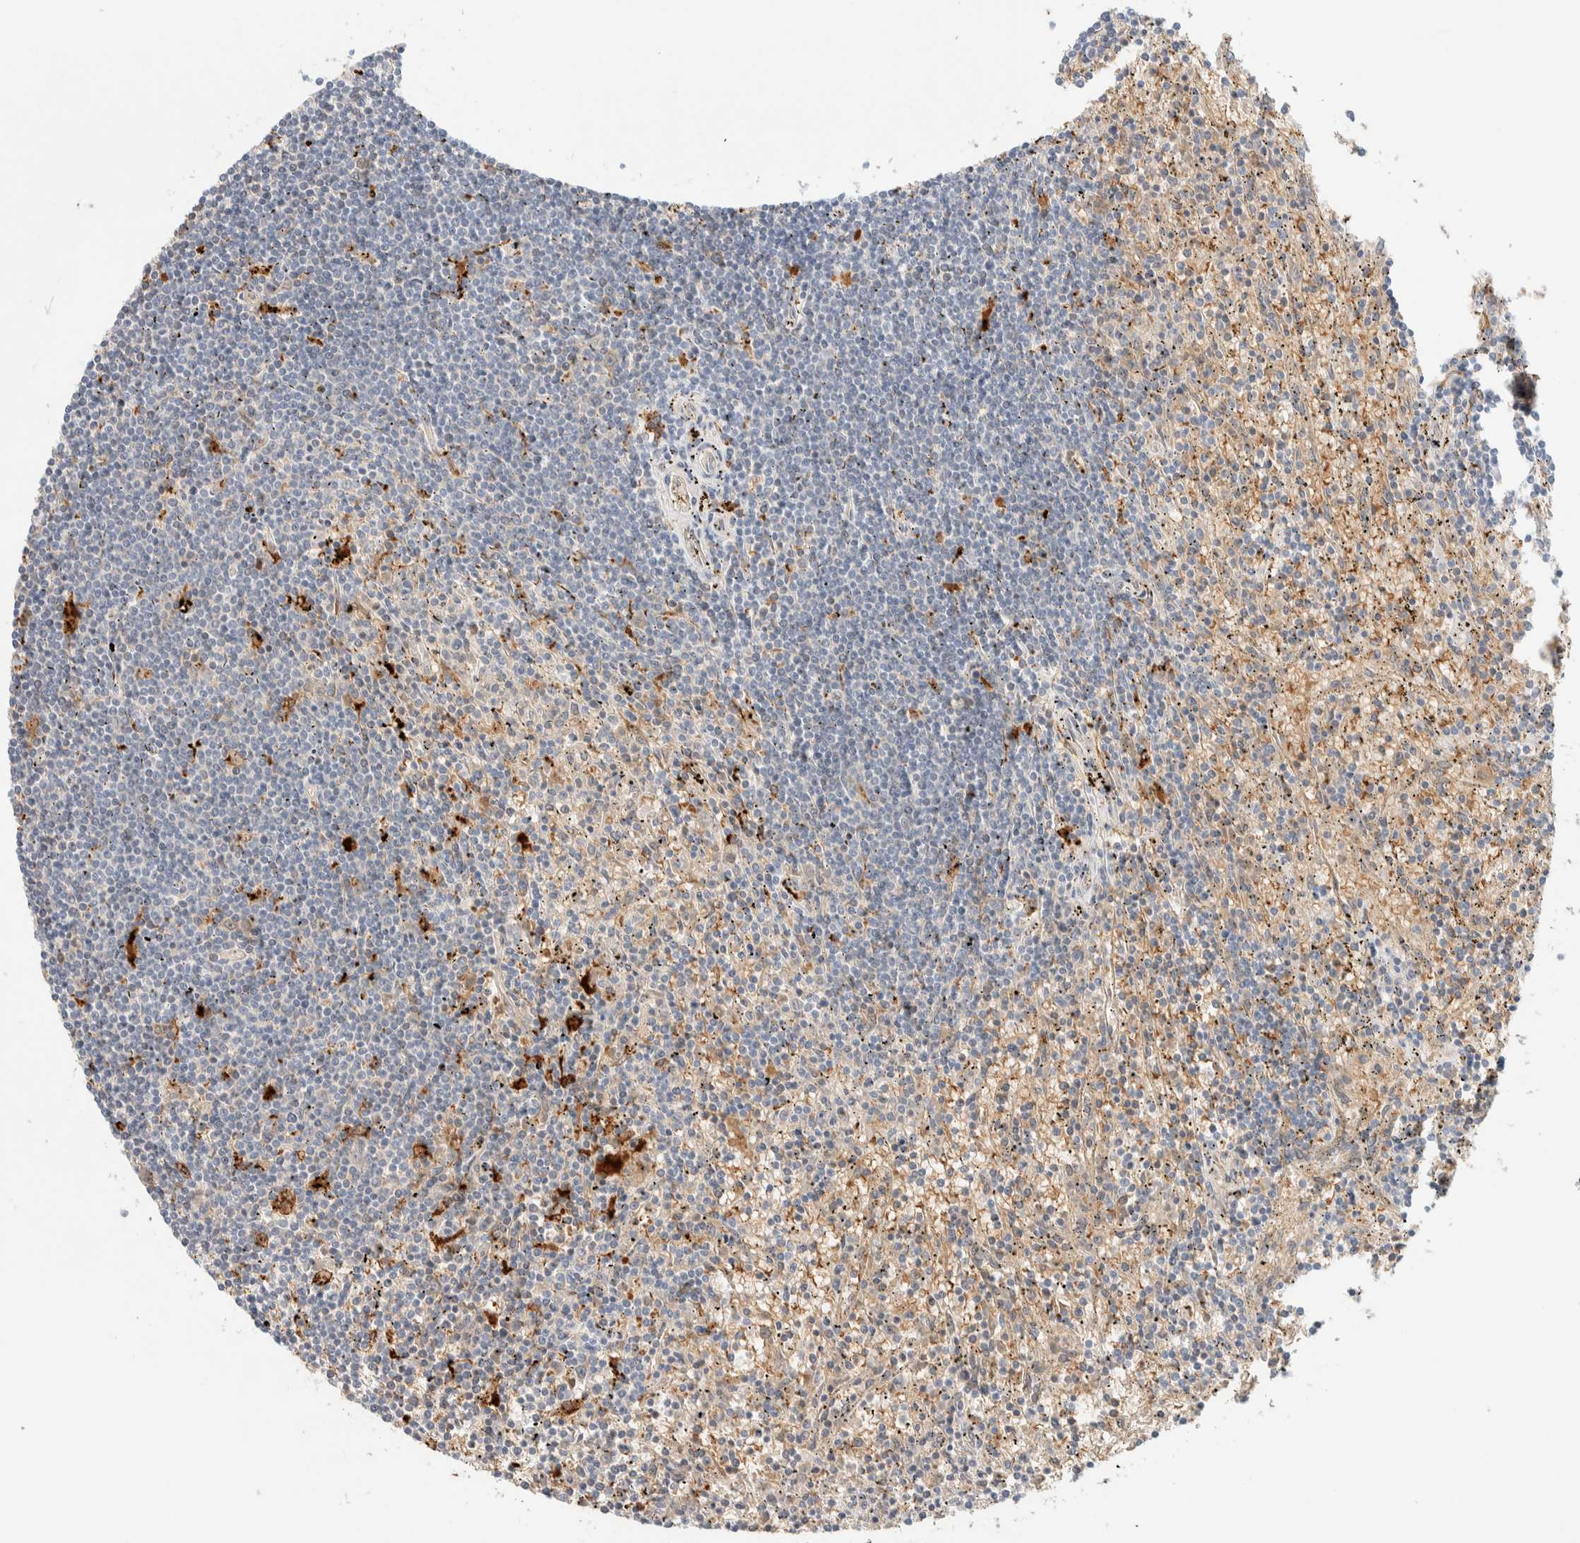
{"staining": {"intensity": "negative", "quantity": "none", "location": "none"}, "tissue": "lymphoma", "cell_type": "Tumor cells", "image_type": "cancer", "snomed": [{"axis": "morphology", "description": "Malignant lymphoma, non-Hodgkin's type, Low grade"}, {"axis": "topography", "description": "Spleen"}], "caption": "The image demonstrates no staining of tumor cells in lymphoma. (Brightfield microscopy of DAB (3,3'-diaminobenzidine) immunohistochemistry (IHC) at high magnification).", "gene": "GCLM", "patient": {"sex": "male", "age": 76}}